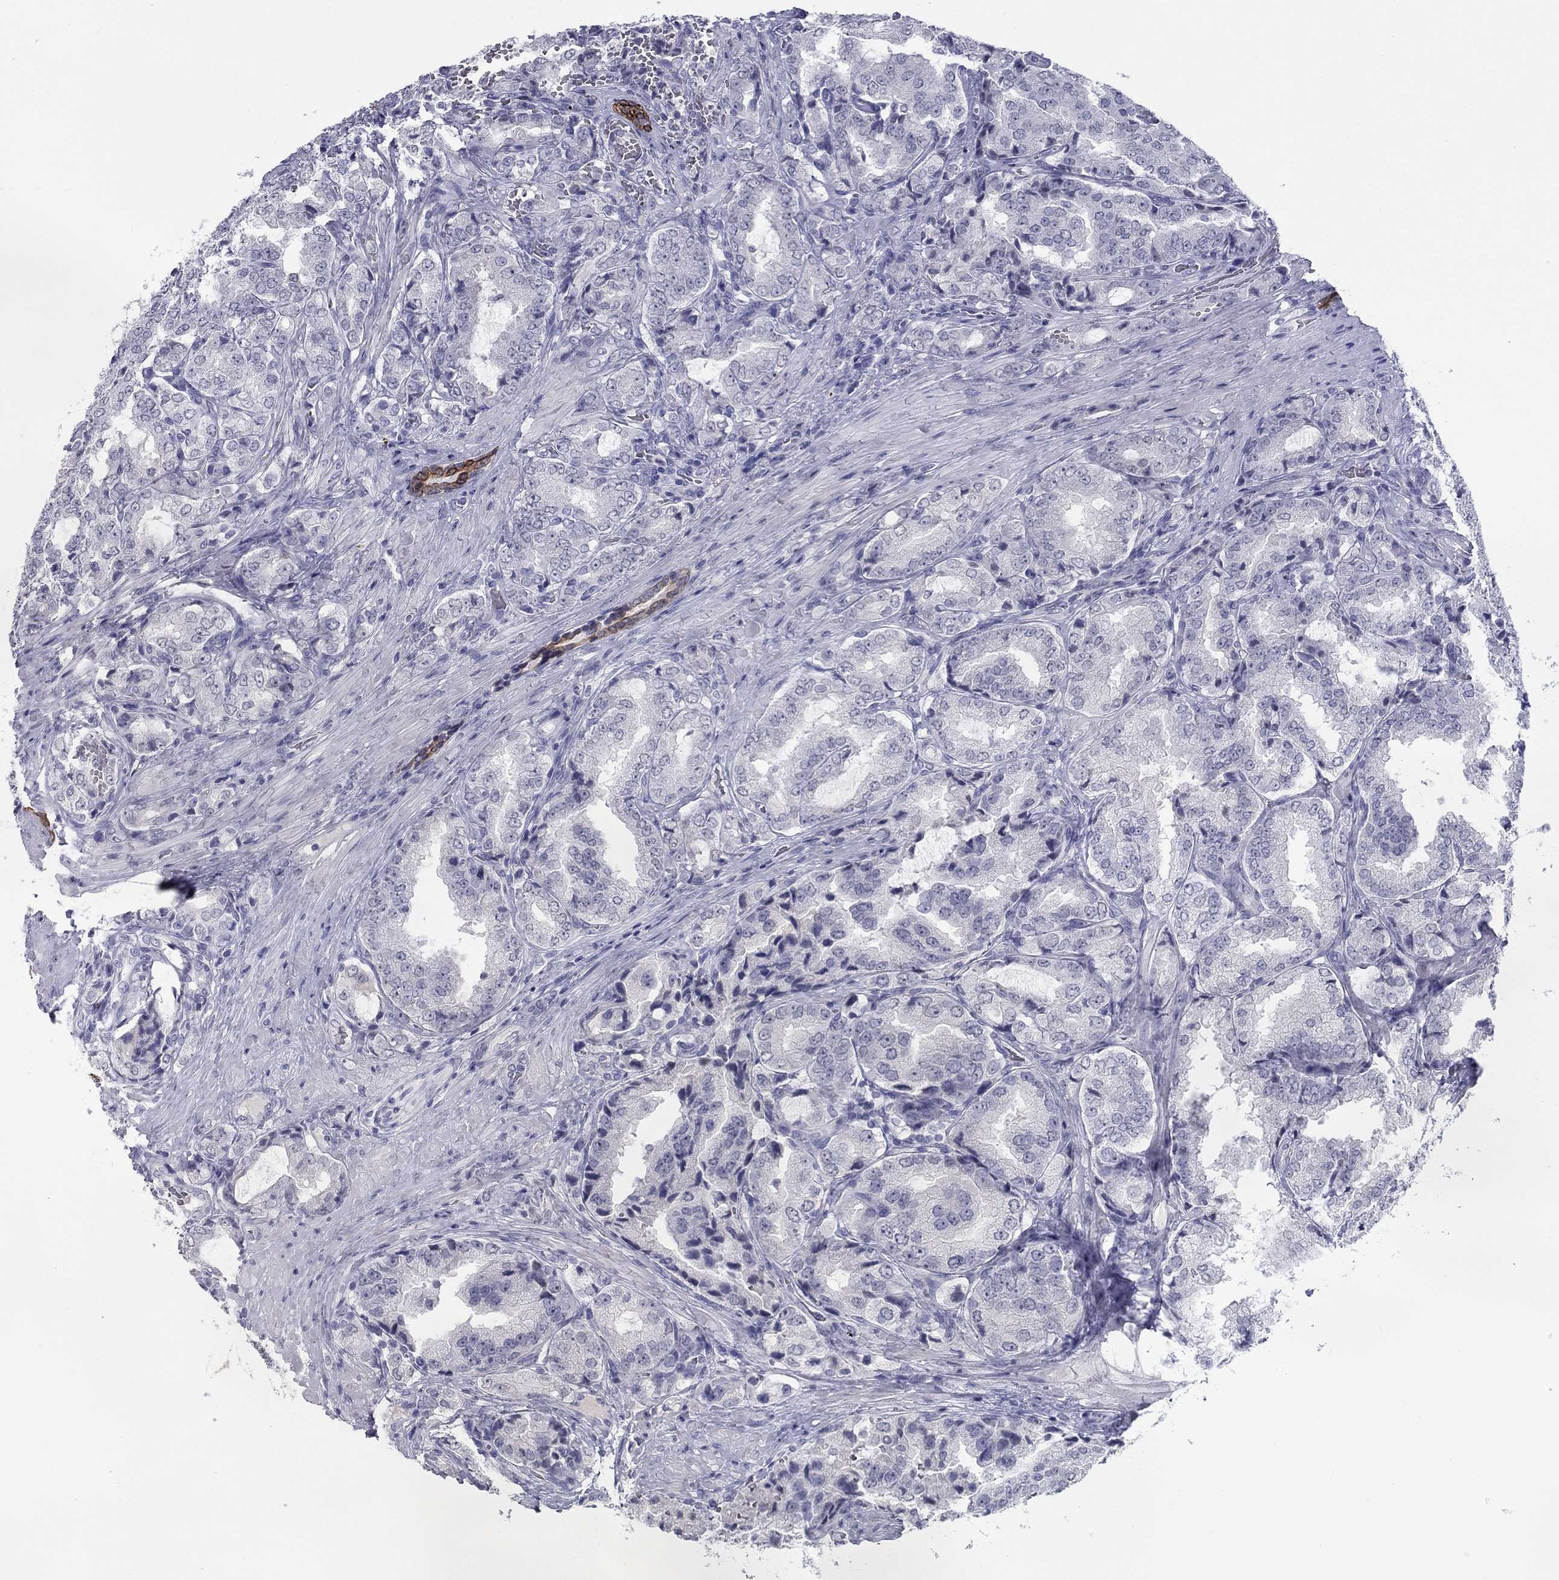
{"staining": {"intensity": "negative", "quantity": "none", "location": "none"}, "tissue": "prostate cancer", "cell_type": "Tumor cells", "image_type": "cancer", "snomed": [{"axis": "morphology", "description": "Adenocarcinoma, NOS"}, {"axis": "topography", "description": "Prostate"}], "caption": "High magnification brightfield microscopy of adenocarcinoma (prostate) stained with DAB (brown) and counterstained with hematoxylin (blue): tumor cells show no significant staining. Nuclei are stained in blue.", "gene": "KRT75", "patient": {"sex": "male", "age": 65}}